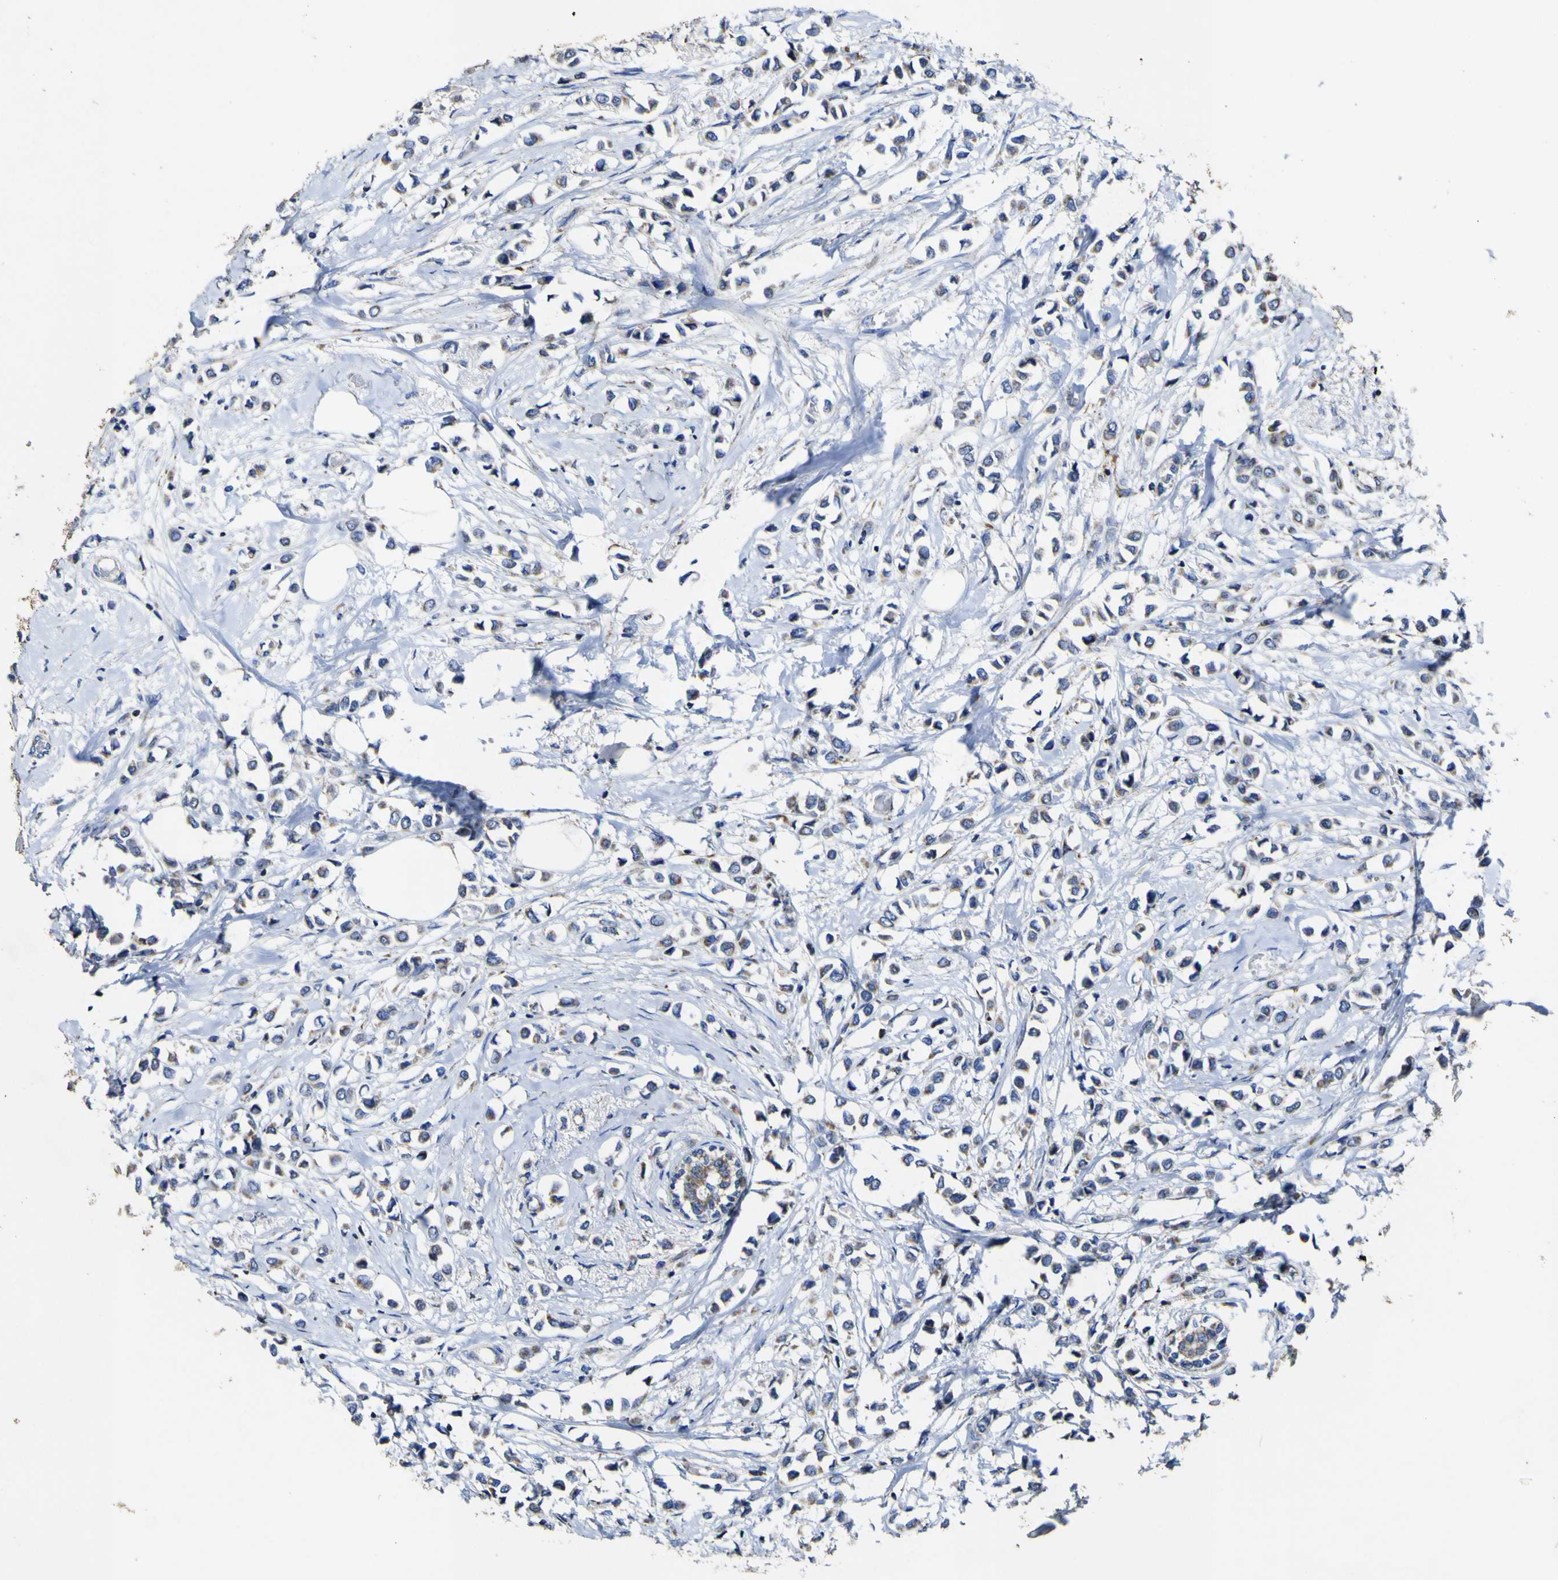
{"staining": {"intensity": "moderate", "quantity": ">75%", "location": "cytoplasmic/membranous"}, "tissue": "breast cancer", "cell_type": "Tumor cells", "image_type": "cancer", "snomed": [{"axis": "morphology", "description": "Lobular carcinoma"}, {"axis": "topography", "description": "Breast"}], "caption": "A histopathology image showing moderate cytoplasmic/membranous staining in approximately >75% of tumor cells in lobular carcinoma (breast), as visualized by brown immunohistochemical staining.", "gene": "CCDC90B", "patient": {"sex": "female", "age": 51}}